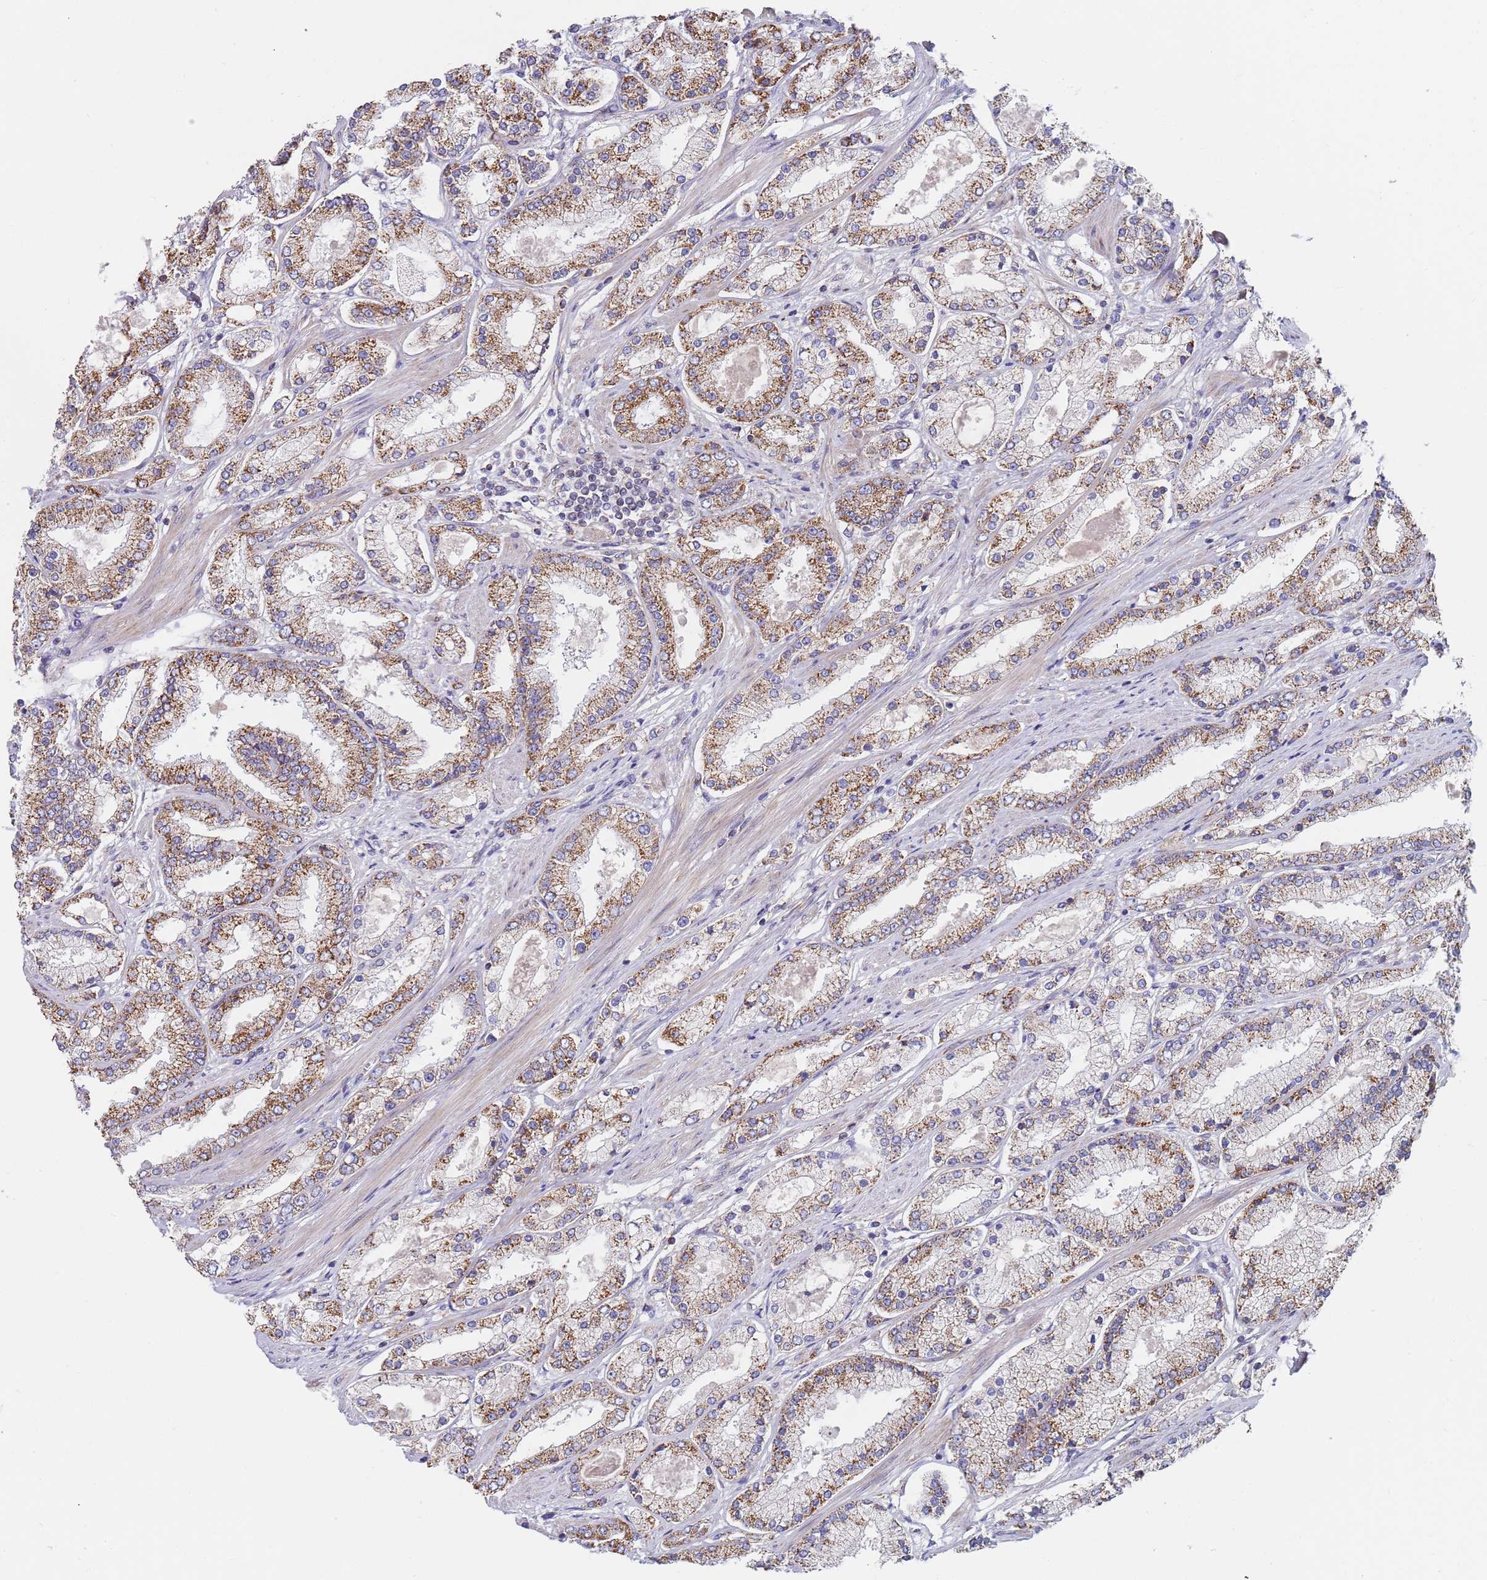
{"staining": {"intensity": "moderate", "quantity": ">75%", "location": "cytoplasmic/membranous"}, "tissue": "prostate cancer", "cell_type": "Tumor cells", "image_type": "cancer", "snomed": [{"axis": "morphology", "description": "Adenocarcinoma, High grade"}, {"axis": "topography", "description": "Prostate"}], "caption": "Brown immunohistochemical staining in human adenocarcinoma (high-grade) (prostate) exhibits moderate cytoplasmic/membranous positivity in approximately >75% of tumor cells.", "gene": "PWWP3A", "patient": {"sex": "male", "age": 69}}